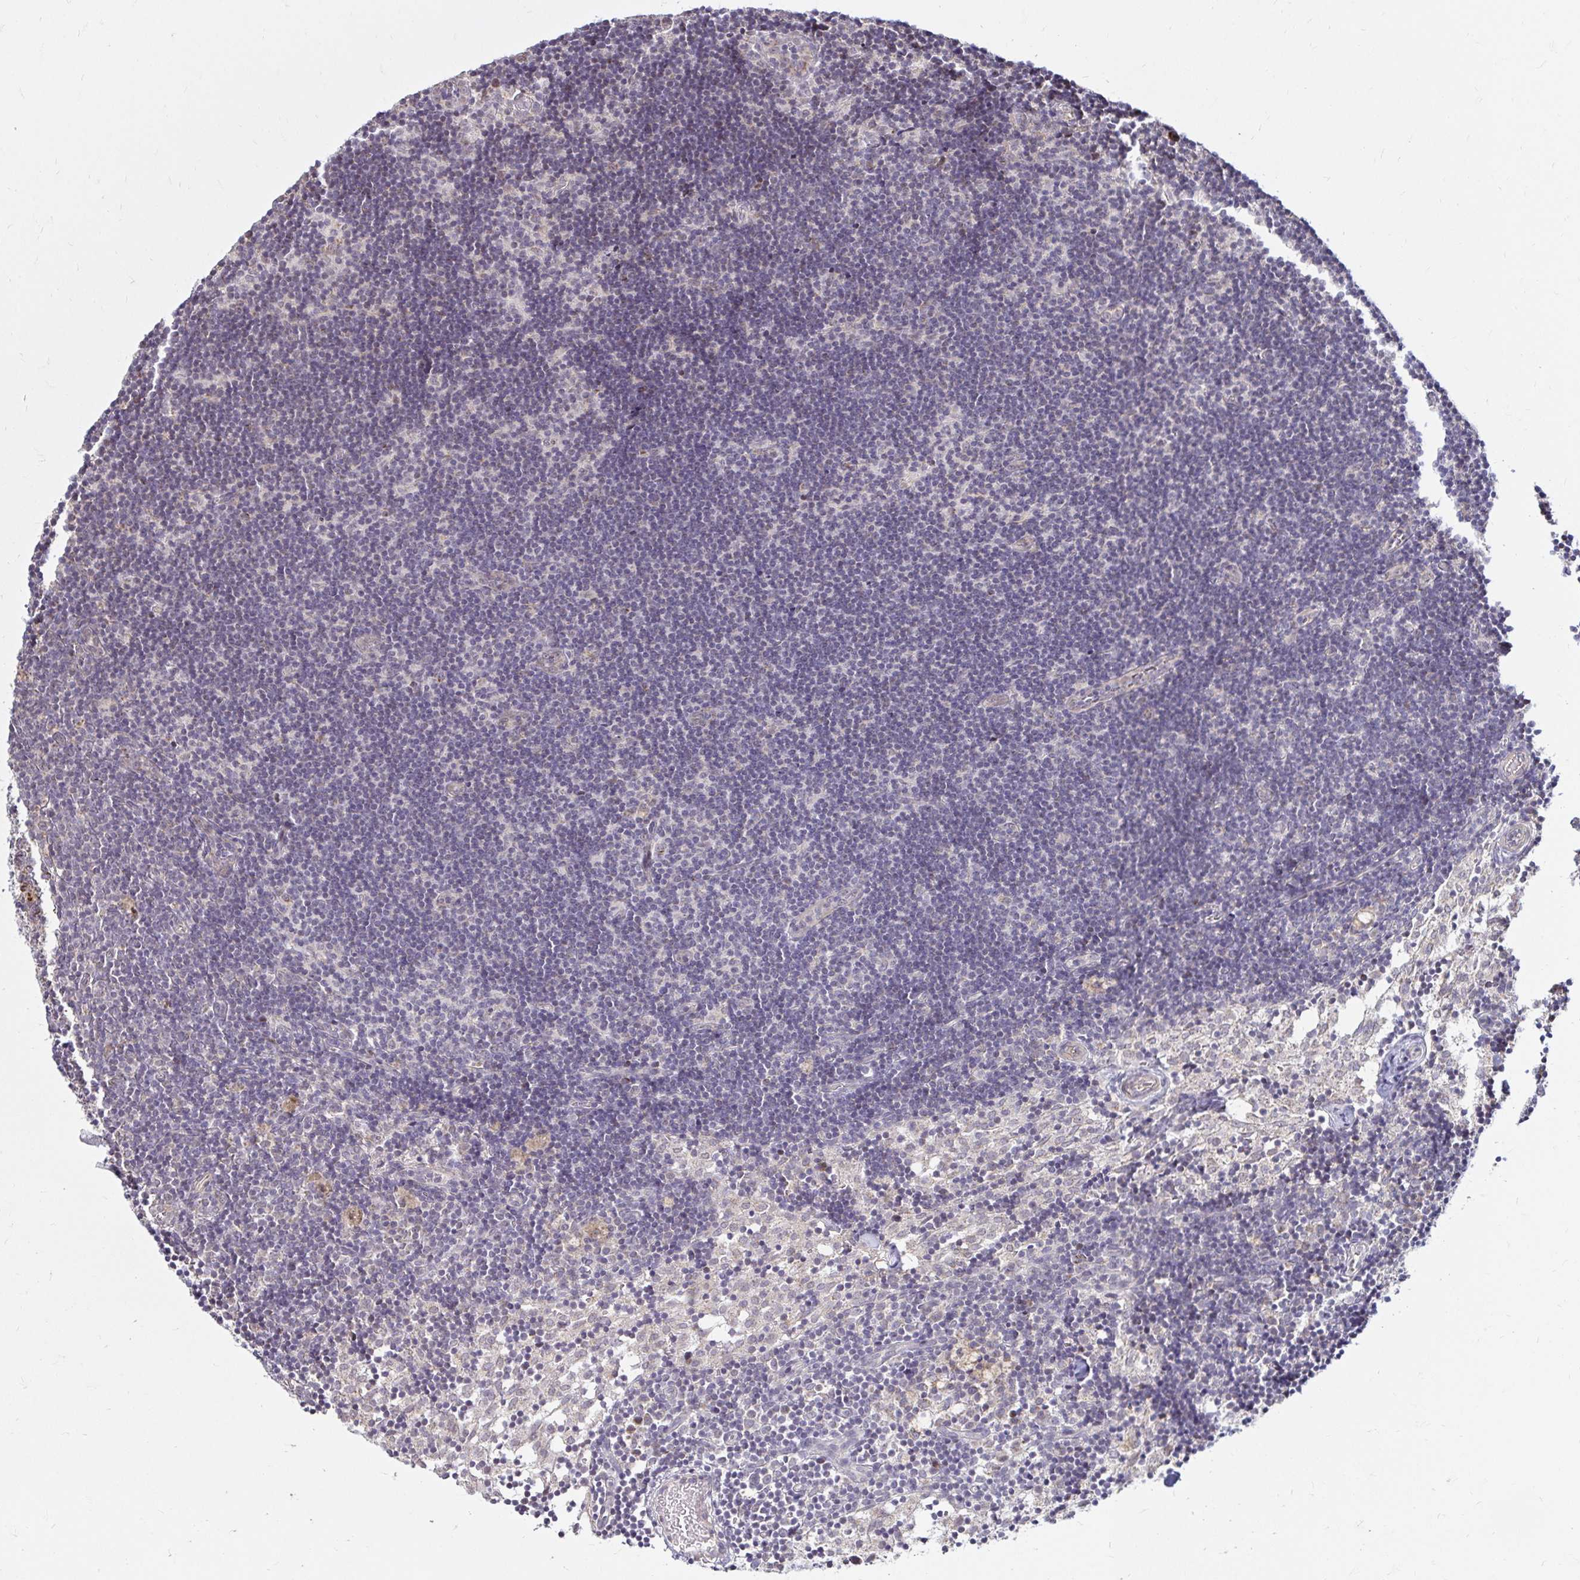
{"staining": {"intensity": "negative", "quantity": "none", "location": "none"}, "tissue": "lymph node", "cell_type": "Germinal center cells", "image_type": "normal", "snomed": [{"axis": "morphology", "description": "Normal tissue, NOS"}, {"axis": "topography", "description": "Lymph node"}], "caption": "Photomicrograph shows no protein staining in germinal center cells of unremarkable lymph node. The staining was performed using DAB to visualize the protein expression in brown, while the nuclei were stained in blue with hematoxylin (Magnification: 20x).", "gene": "TIMM50", "patient": {"sex": "female", "age": 31}}